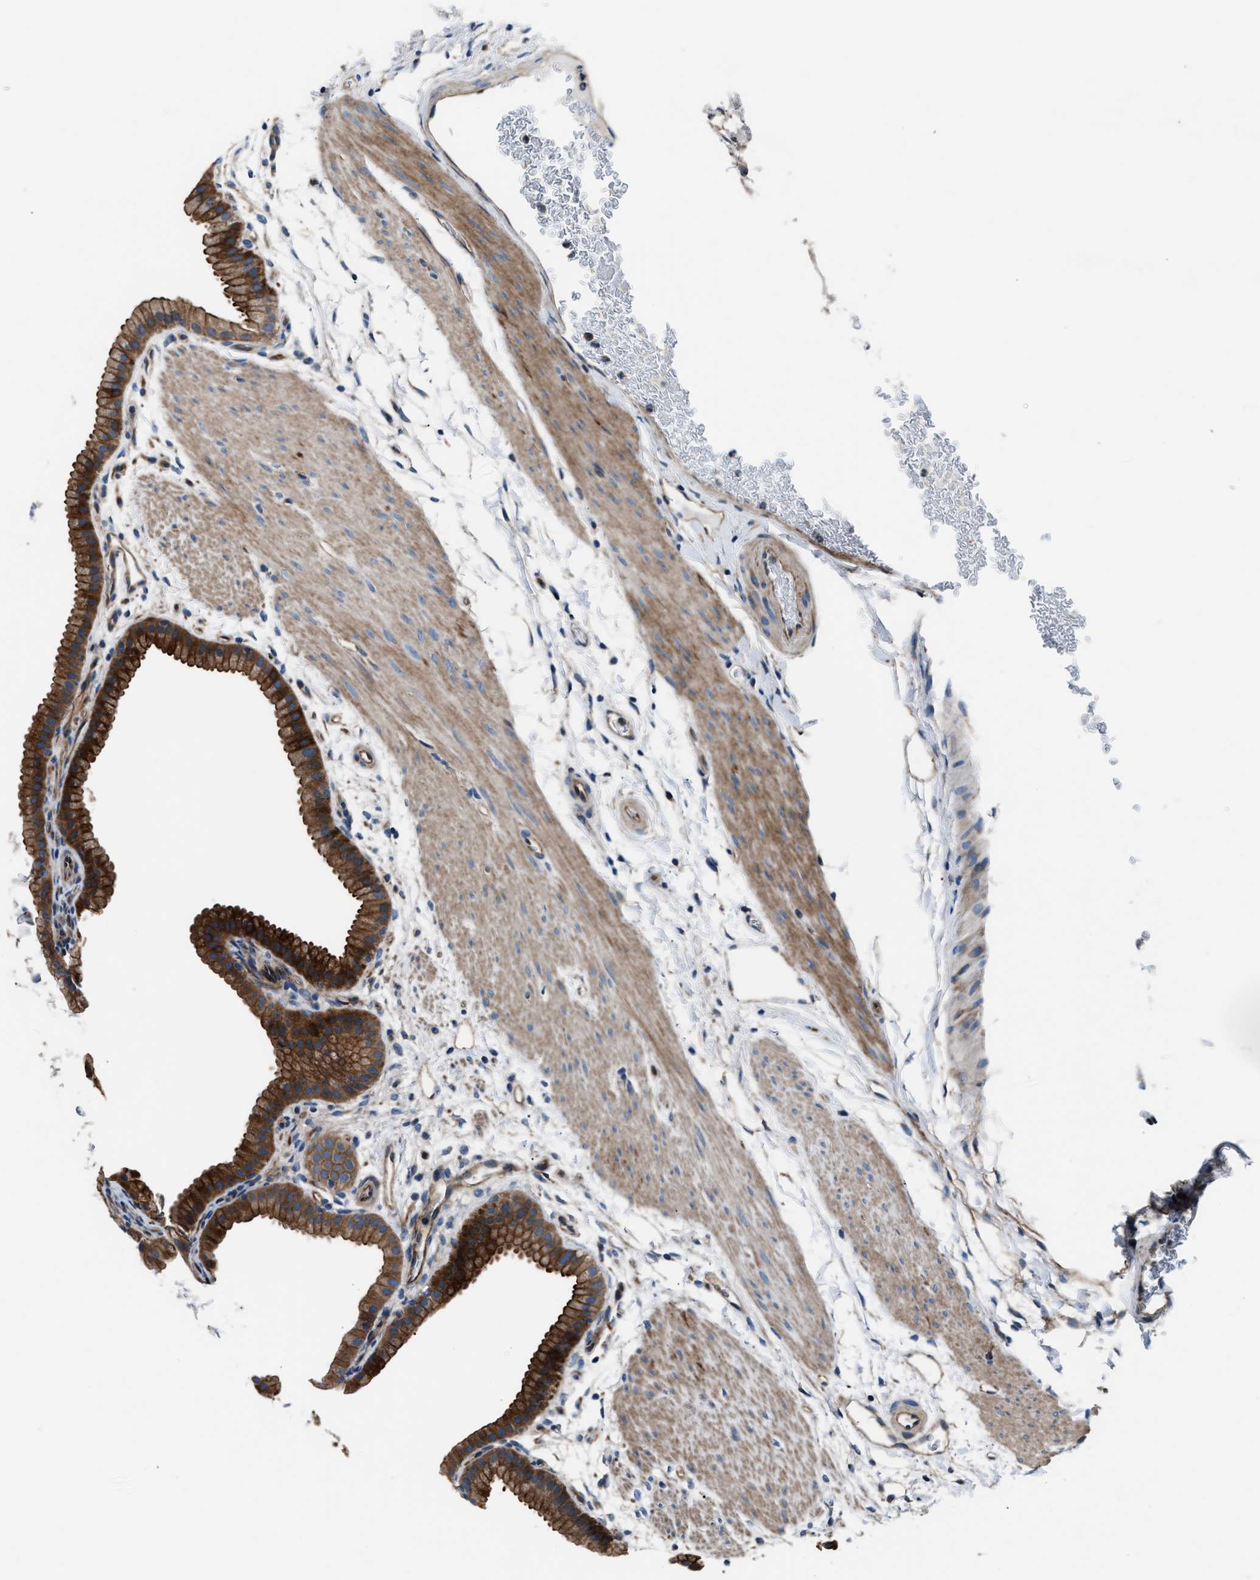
{"staining": {"intensity": "strong", "quantity": ">75%", "location": "cytoplasmic/membranous"}, "tissue": "gallbladder", "cell_type": "Glandular cells", "image_type": "normal", "snomed": [{"axis": "morphology", "description": "Normal tissue, NOS"}, {"axis": "topography", "description": "Gallbladder"}], "caption": "Glandular cells demonstrate strong cytoplasmic/membranous positivity in approximately >75% of cells in normal gallbladder.", "gene": "ENSG00000281039", "patient": {"sex": "female", "age": 64}}